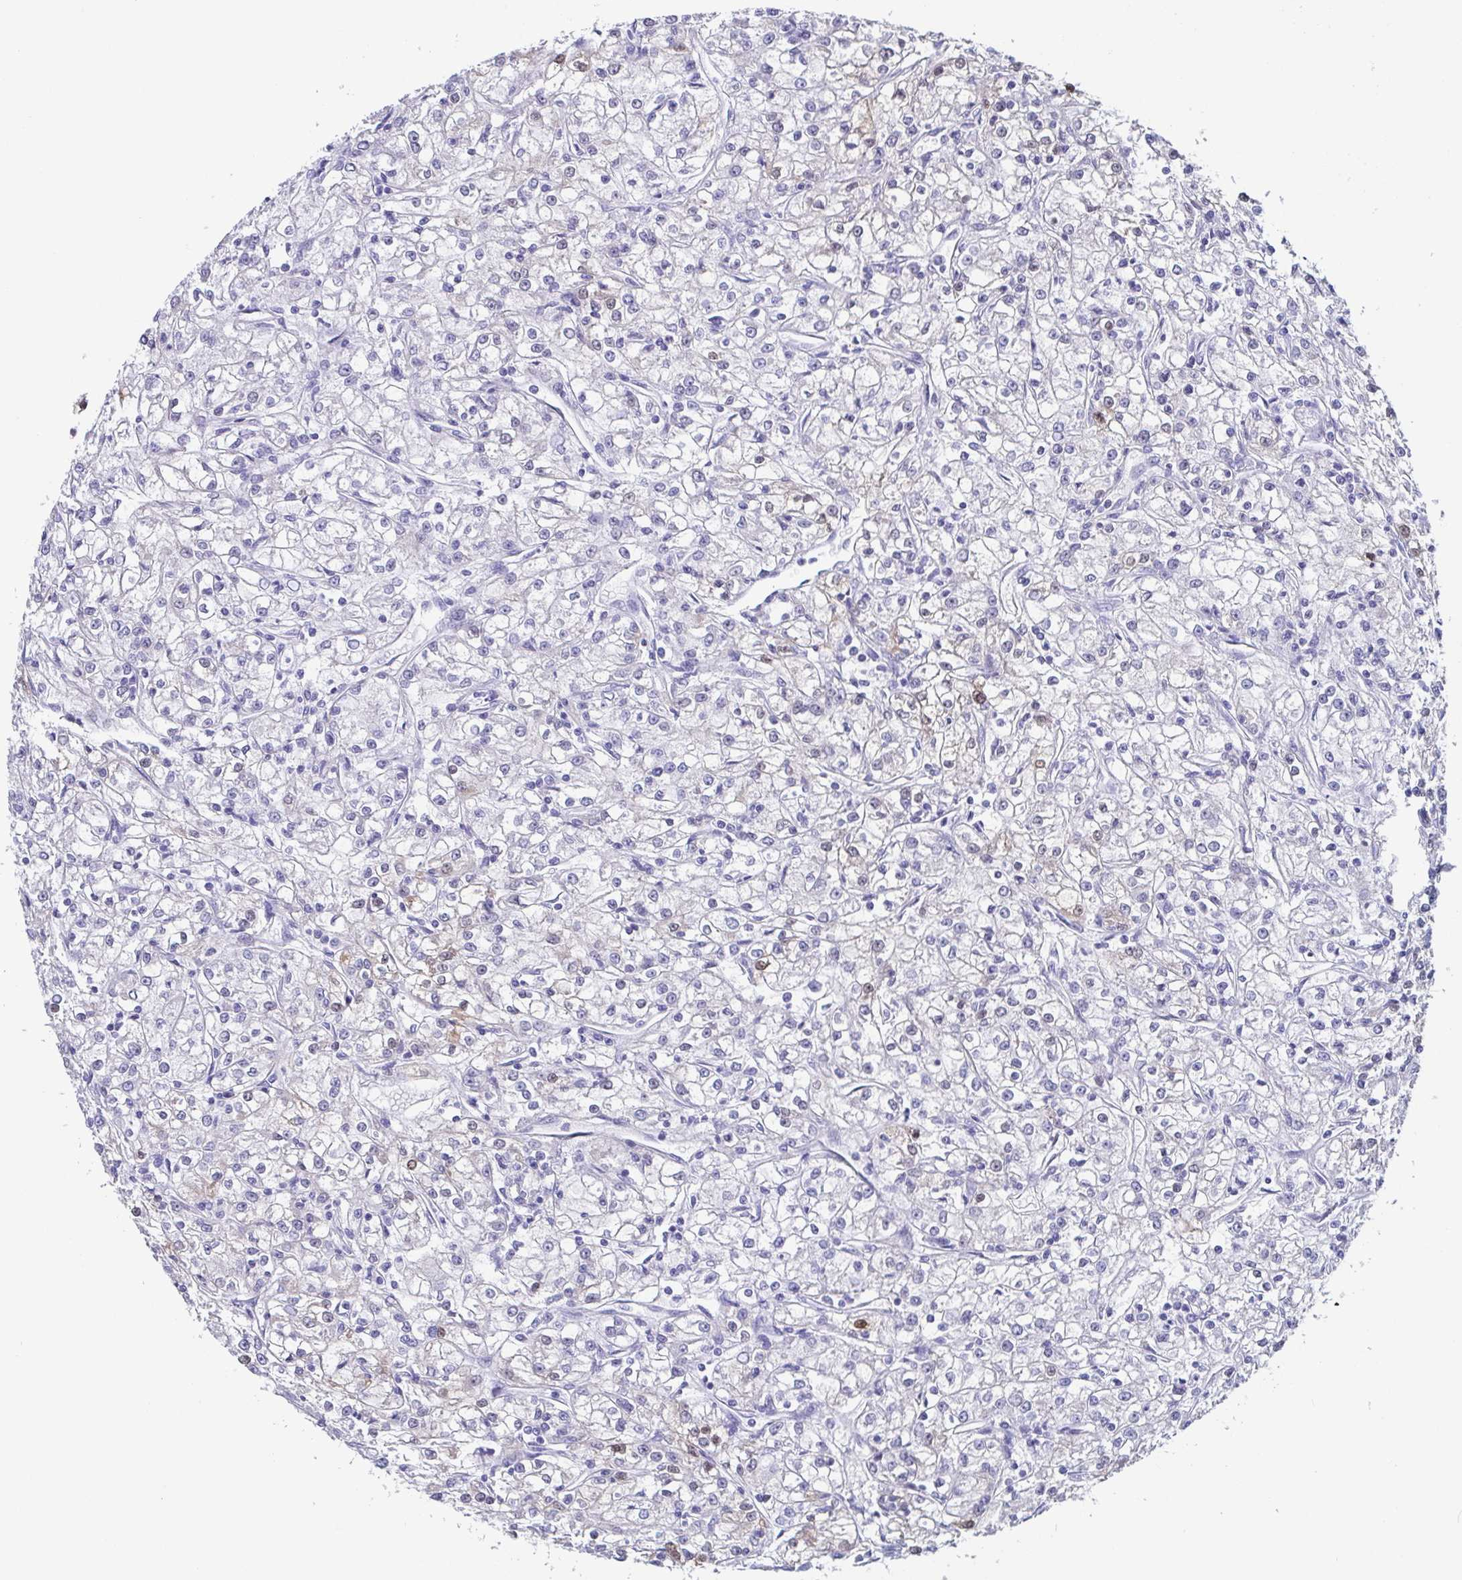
{"staining": {"intensity": "weak", "quantity": "<25%", "location": "cytoplasmic/membranous,nuclear"}, "tissue": "renal cancer", "cell_type": "Tumor cells", "image_type": "cancer", "snomed": [{"axis": "morphology", "description": "Adenocarcinoma, NOS"}, {"axis": "topography", "description": "Kidney"}], "caption": "An image of renal cancer (adenocarcinoma) stained for a protein shows no brown staining in tumor cells.", "gene": "SCGN", "patient": {"sex": "female", "age": 59}}